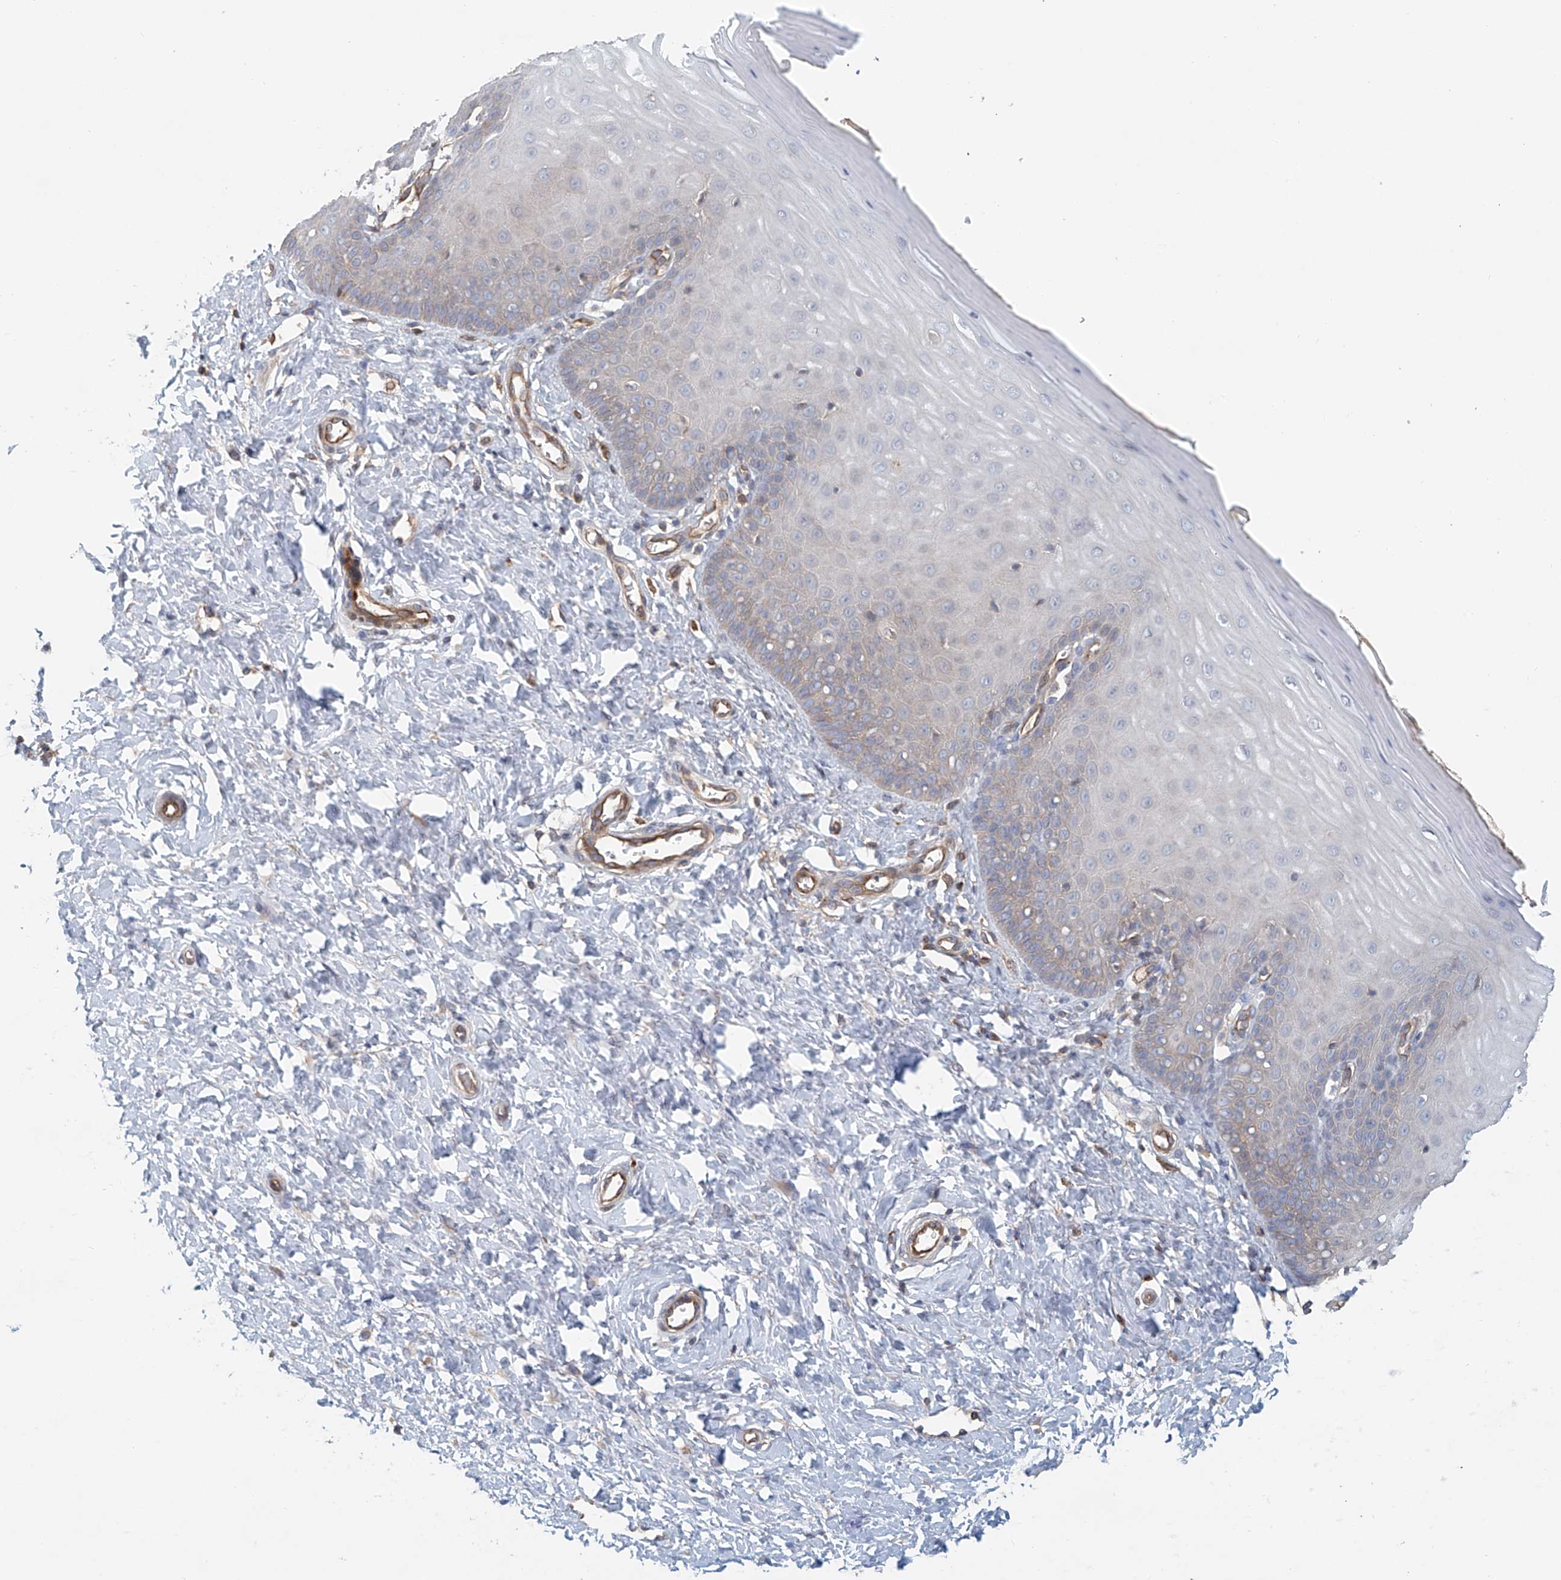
{"staining": {"intensity": "negative", "quantity": "none", "location": "none"}, "tissue": "cervix", "cell_type": "Glandular cells", "image_type": "normal", "snomed": [{"axis": "morphology", "description": "Normal tissue, NOS"}, {"axis": "topography", "description": "Cervix"}], "caption": "Immunohistochemistry (IHC) of benign human cervix demonstrates no staining in glandular cells. (Brightfield microscopy of DAB (3,3'-diaminobenzidine) immunohistochemistry (IHC) at high magnification).", "gene": "FRYL", "patient": {"sex": "female", "age": 55}}